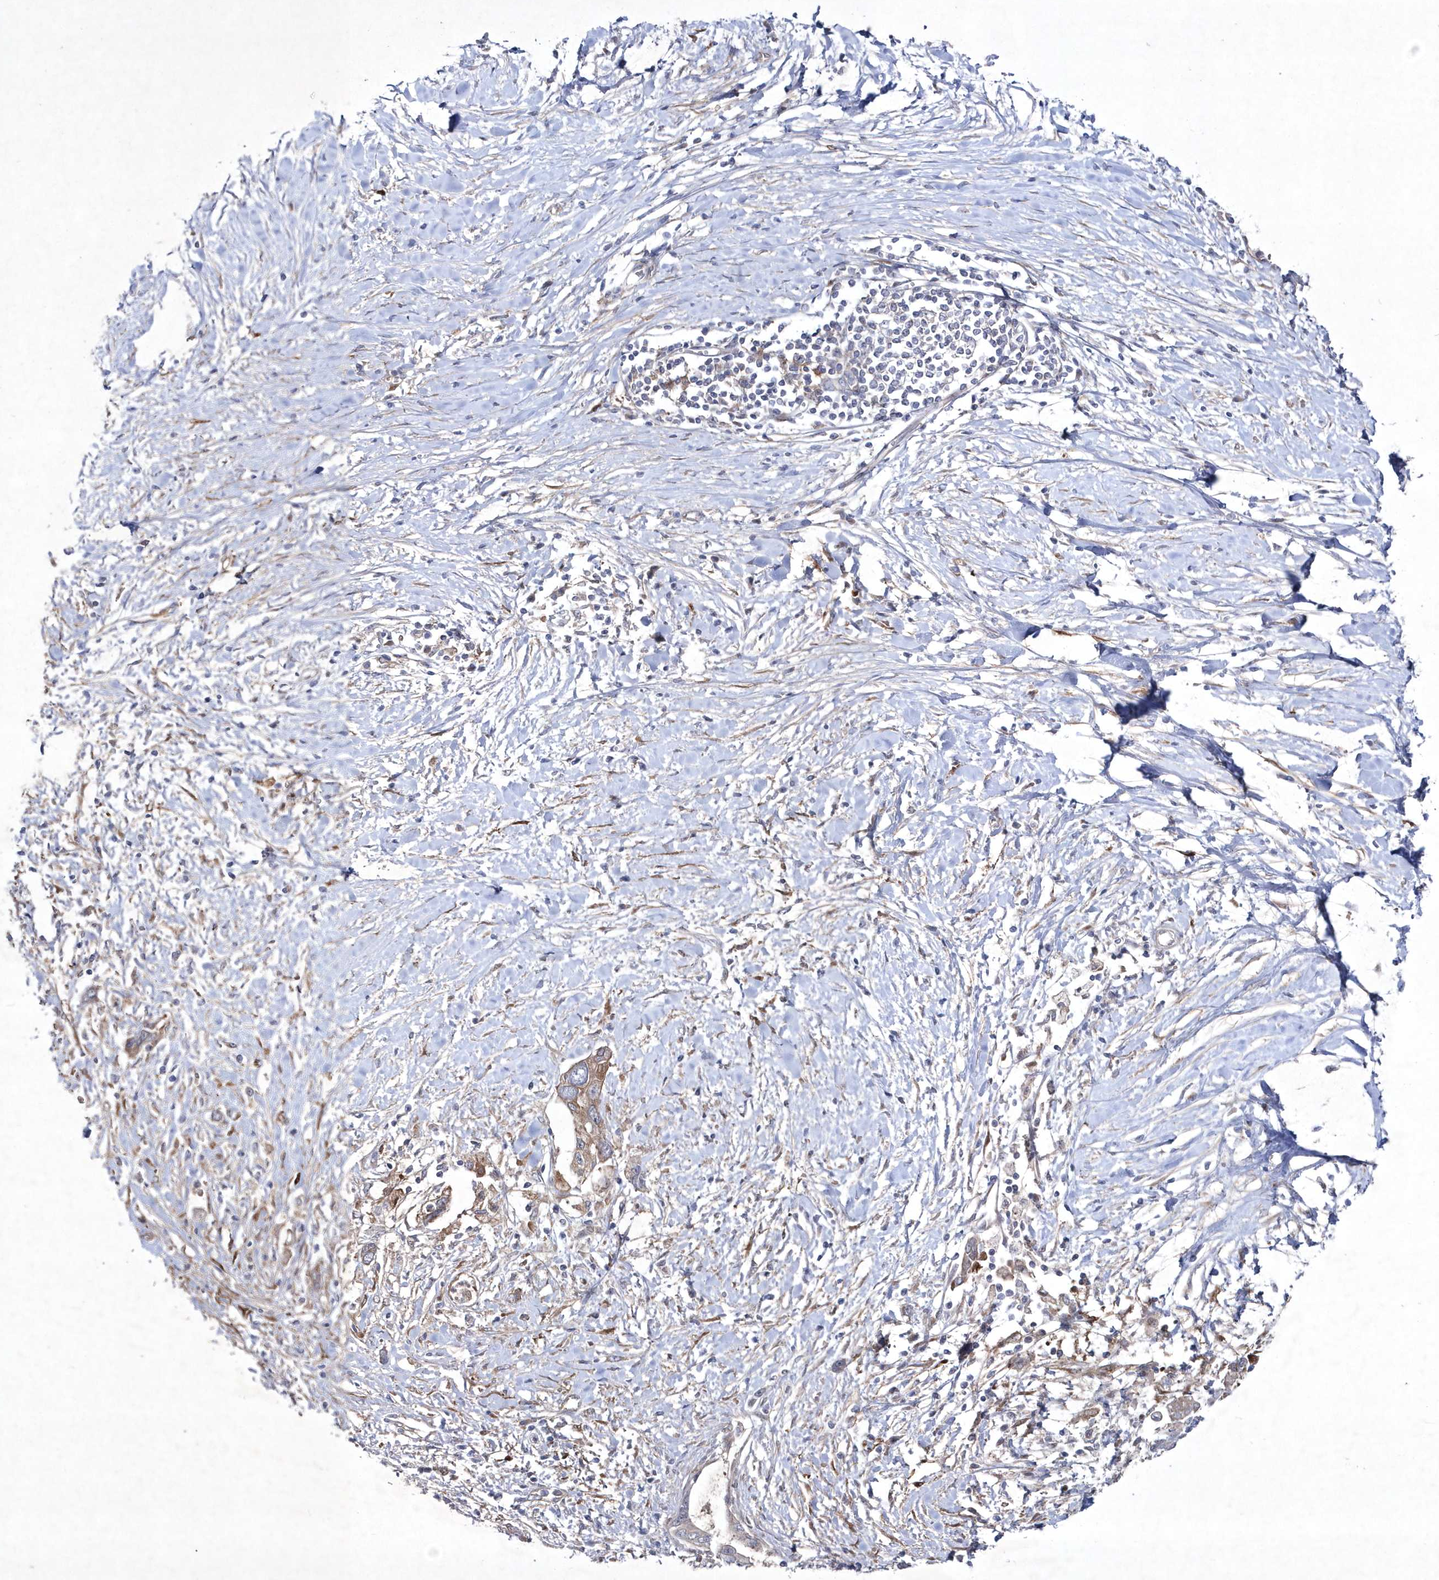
{"staining": {"intensity": "moderate", "quantity": "25%-75%", "location": "cytoplasmic/membranous"}, "tissue": "pancreatic cancer", "cell_type": "Tumor cells", "image_type": "cancer", "snomed": [{"axis": "morphology", "description": "Normal tissue, NOS"}, {"axis": "morphology", "description": "Adenocarcinoma, NOS"}, {"axis": "topography", "description": "Pancreas"}, {"axis": "topography", "description": "Peripheral nerve tissue"}], "caption": "A histopathology image showing moderate cytoplasmic/membranous expression in about 25%-75% of tumor cells in pancreatic cancer (adenocarcinoma), as visualized by brown immunohistochemical staining.", "gene": "DSPP", "patient": {"sex": "male", "age": 59}}